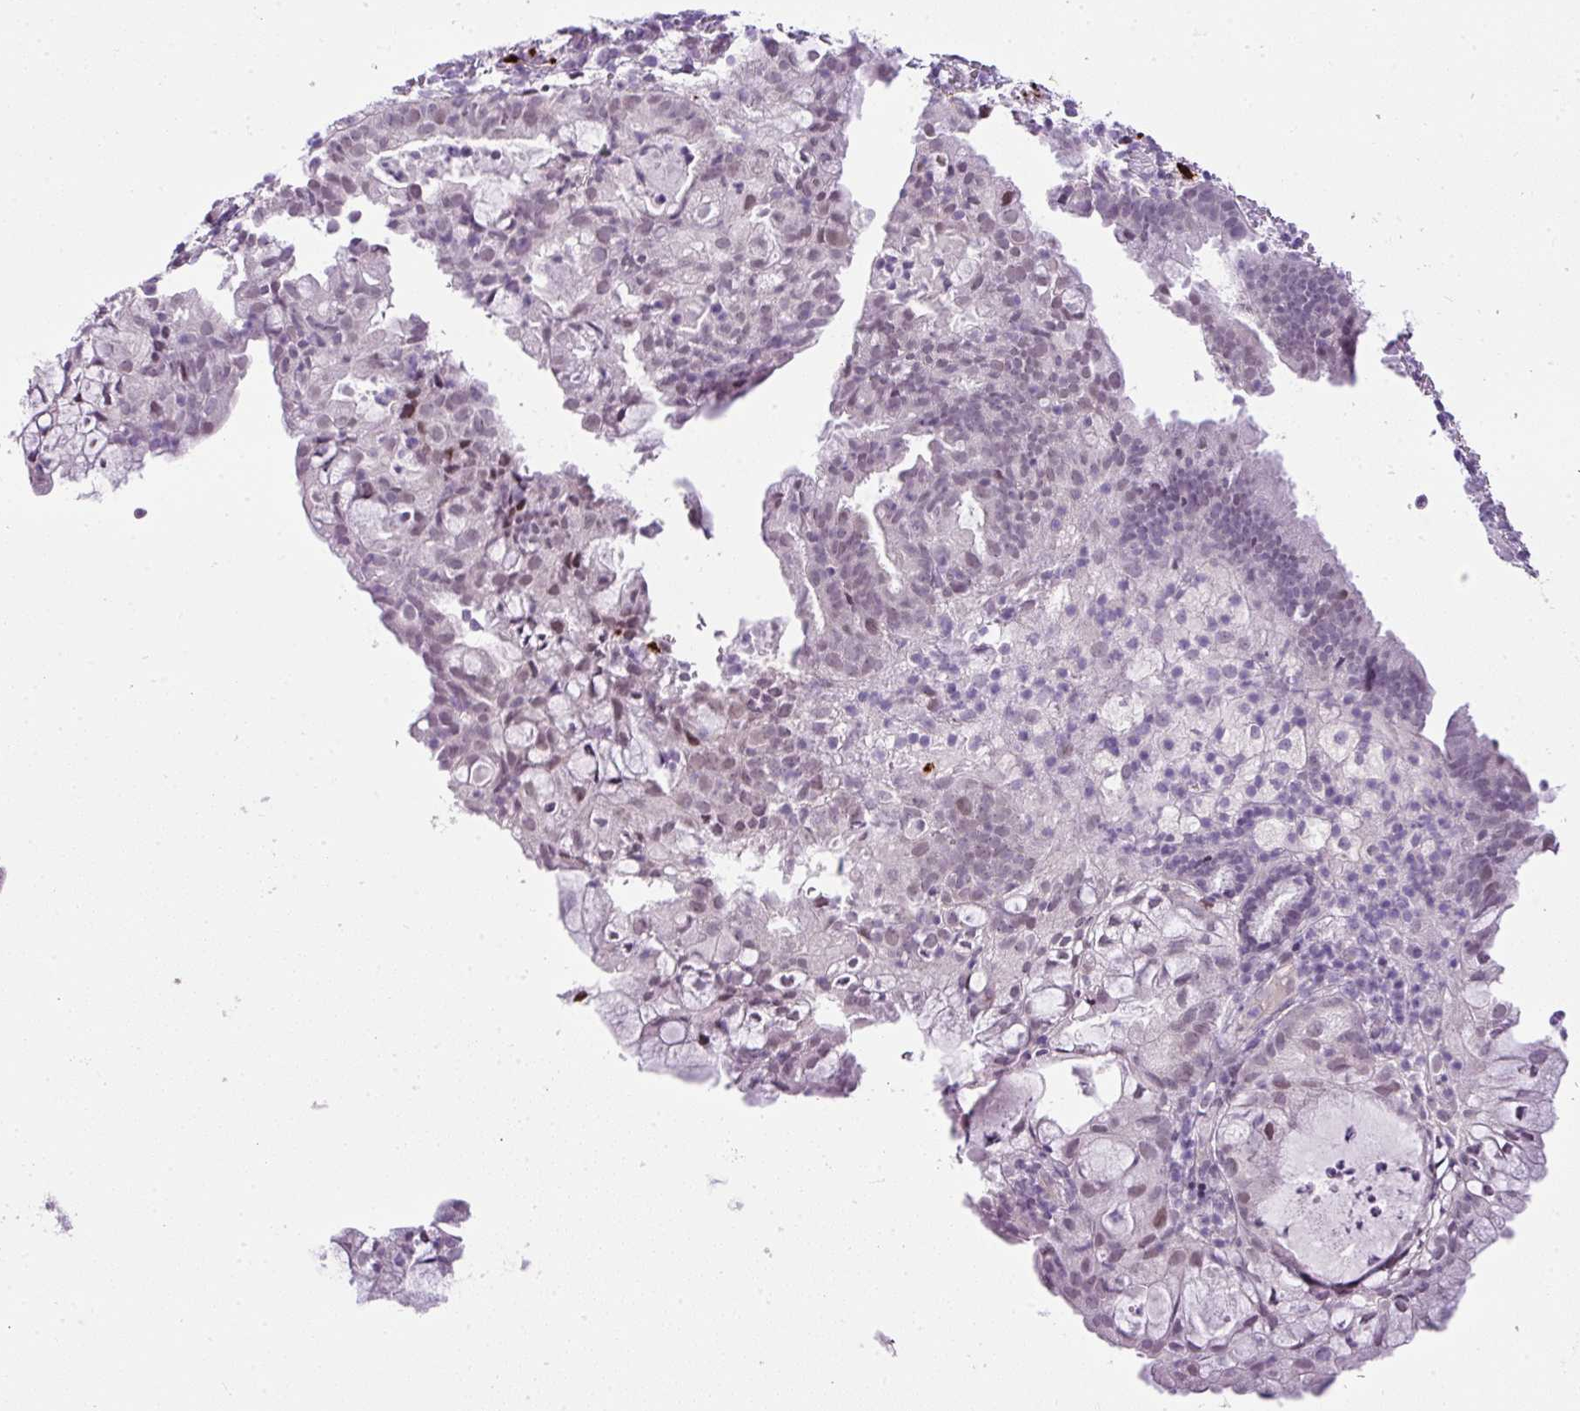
{"staining": {"intensity": "weak", "quantity": "25%-75%", "location": "nuclear"}, "tissue": "endometrial cancer", "cell_type": "Tumor cells", "image_type": "cancer", "snomed": [{"axis": "morphology", "description": "Adenocarcinoma, NOS"}, {"axis": "topography", "description": "Endometrium"}], "caption": "There is low levels of weak nuclear positivity in tumor cells of adenocarcinoma (endometrial), as demonstrated by immunohistochemical staining (brown color).", "gene": "CMTM5", "patient": {"sex": "female", "age": 80}}